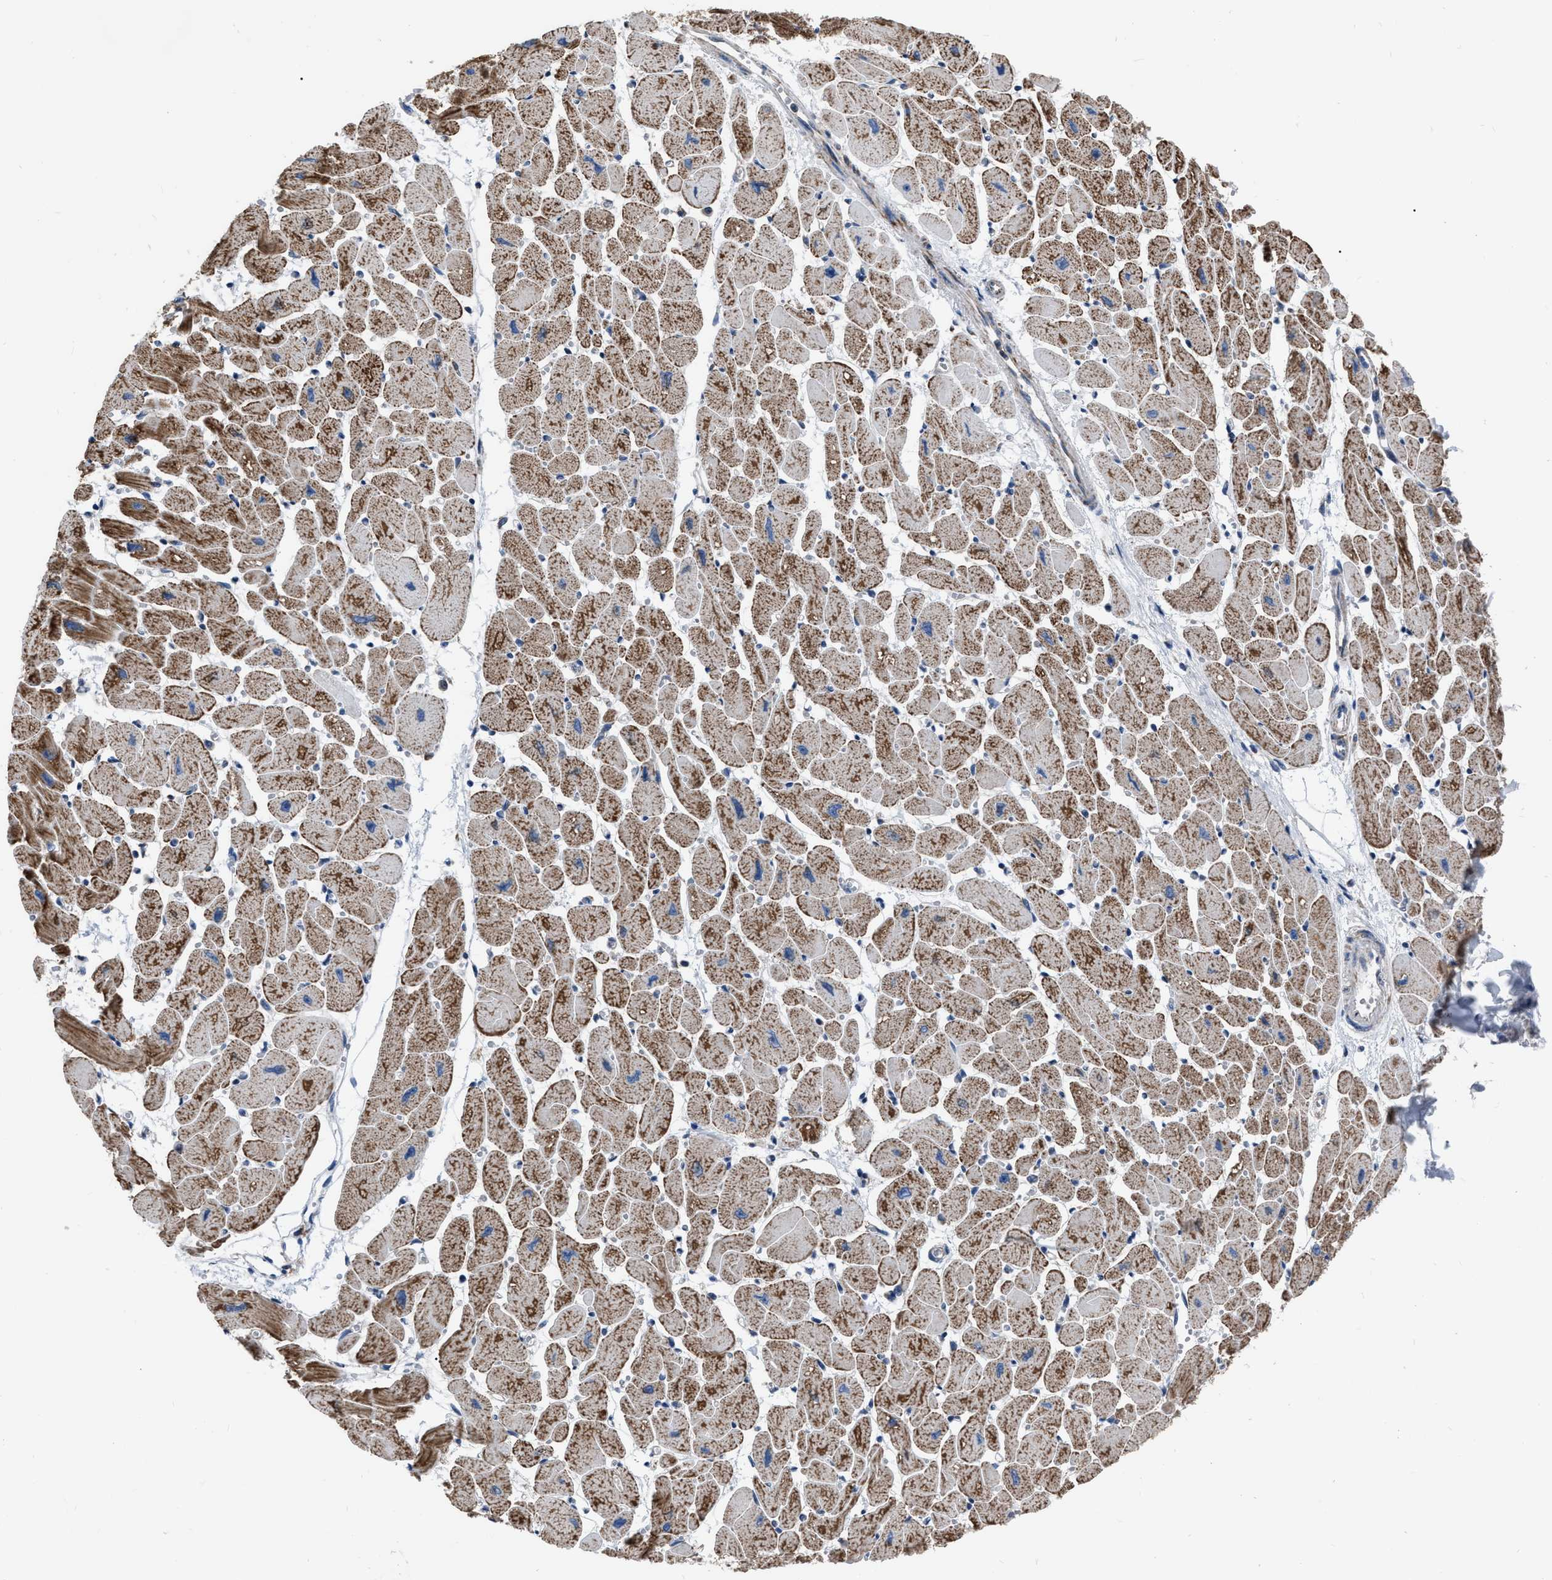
{"staining": {"intensity": "moderate", "quantity": ">75%", "location": "cytoplasmic/membranous"}, "tissue": "heart muscle", "cell_type": "Cardiomyocytes", "image_type": "normal", "snomed": [{"axis": "morphology", "description": "Normal tissue, NOS"}, {"axis": "topography", "description": "Heart"}], "caption": "The micrograph demonstrates staining of unremarkable heart muscle, revealing moderate cytoplasmic/membranous protein staining (brown color) within cardiomyocytes.", "gene": "DDX56", "patient": {"sex": "female", "age": 54}}